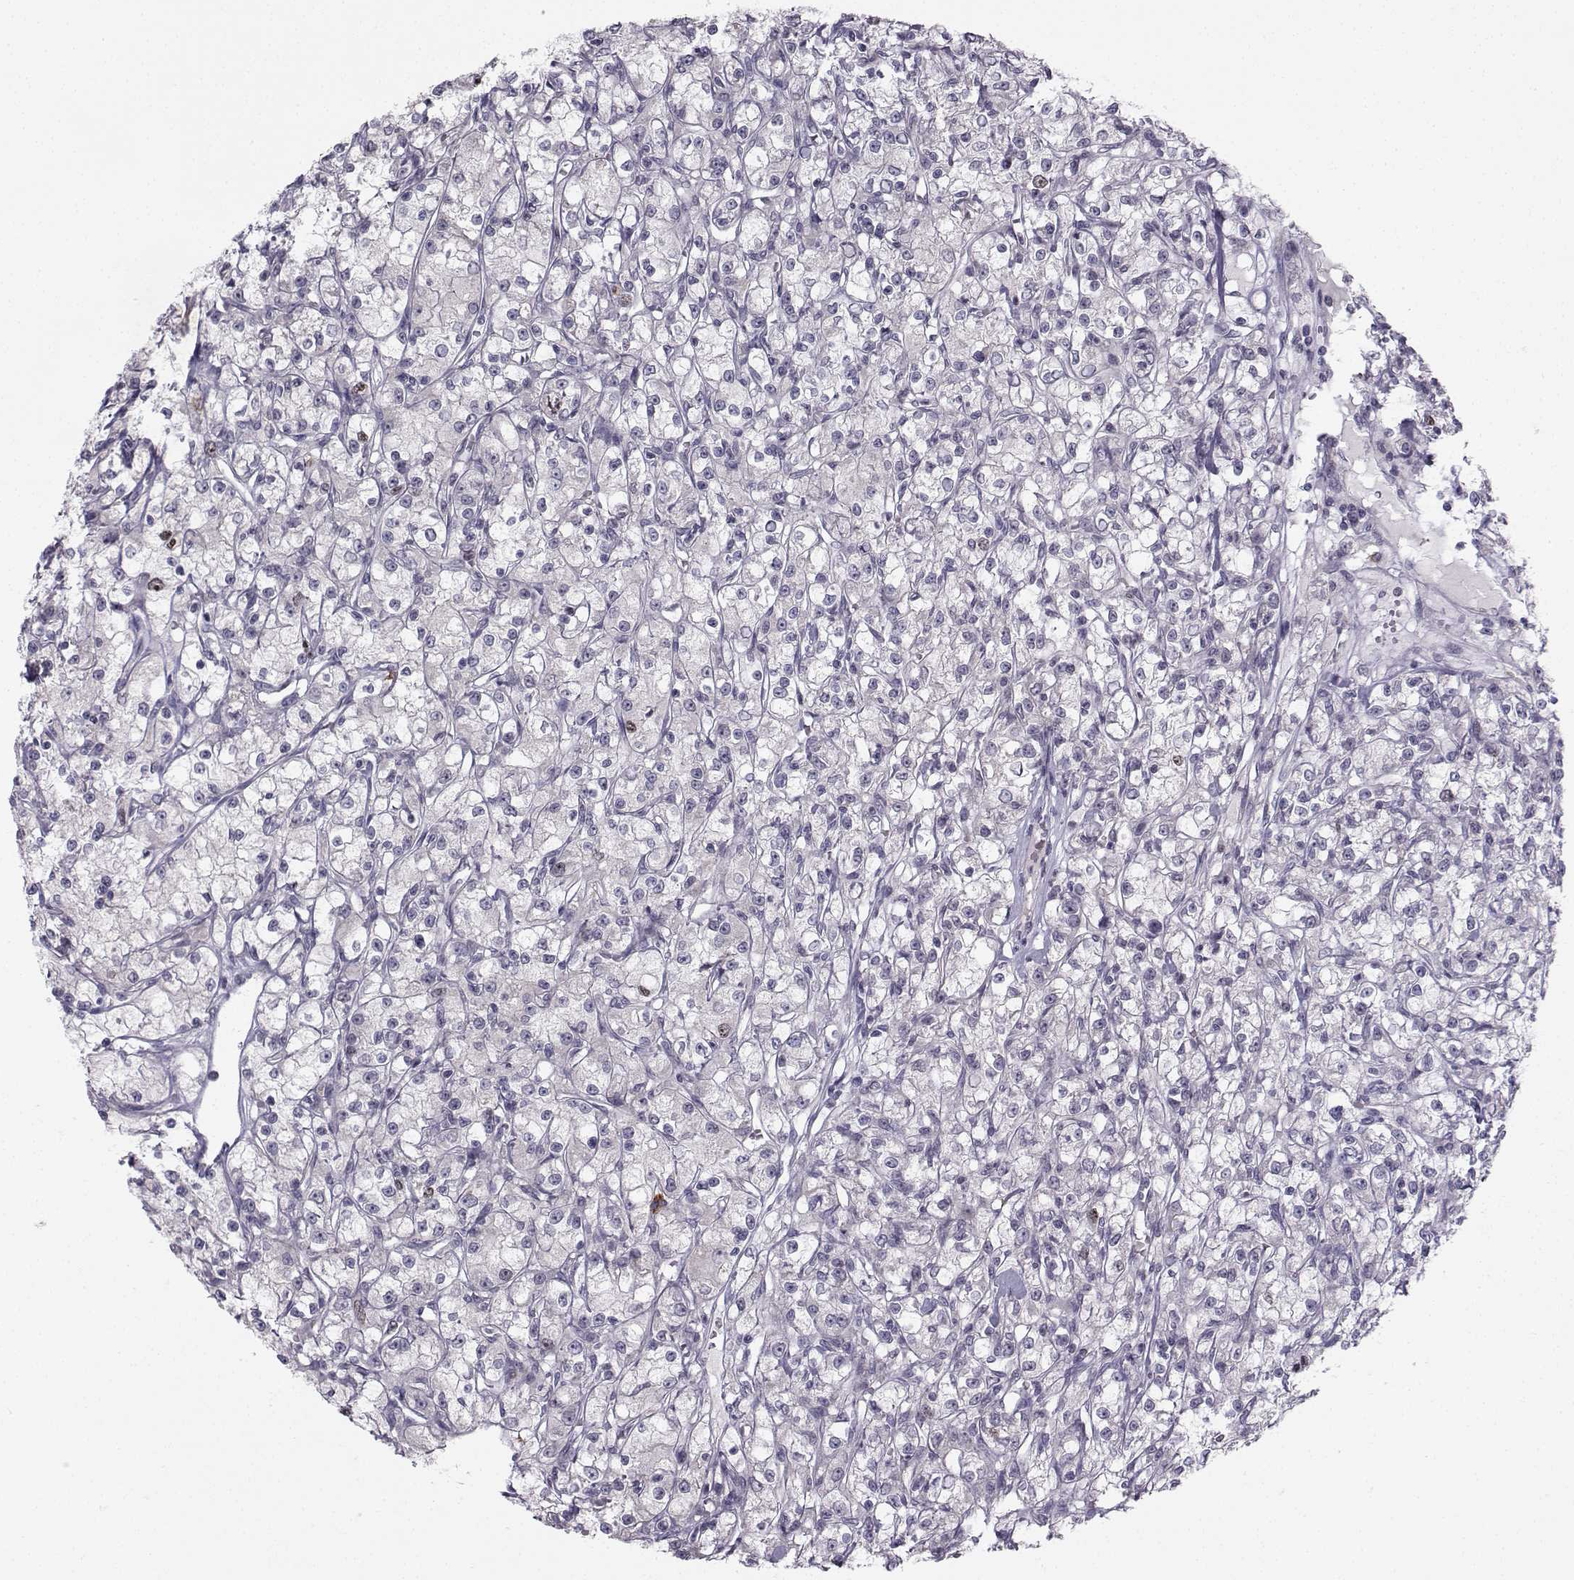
{"staining": {"intensity": "negative", "quantity": "none", "location": "none"}, "tissue": "renal cancer", "cell_type": "Tumor cells", "image_type": "cancer", "snomed": [{"axis": "morphology", "description": "Adenocarcinoma, NOS"}, {"axis": "topography", "description": "Kidney"}], "caption": "Histopathology image shows no protein expression in tumor cells of adenocarcinoma (renal) tissue. The staining was performed using DAB (3,3'-diaminobenzidine) to visualize the protein expression in brown, while the nuclei were stained in blue with hematoxylin (Magnification: 20x).", "gene": "LRP8", "patient": {"sex": "female", "age": 59}}